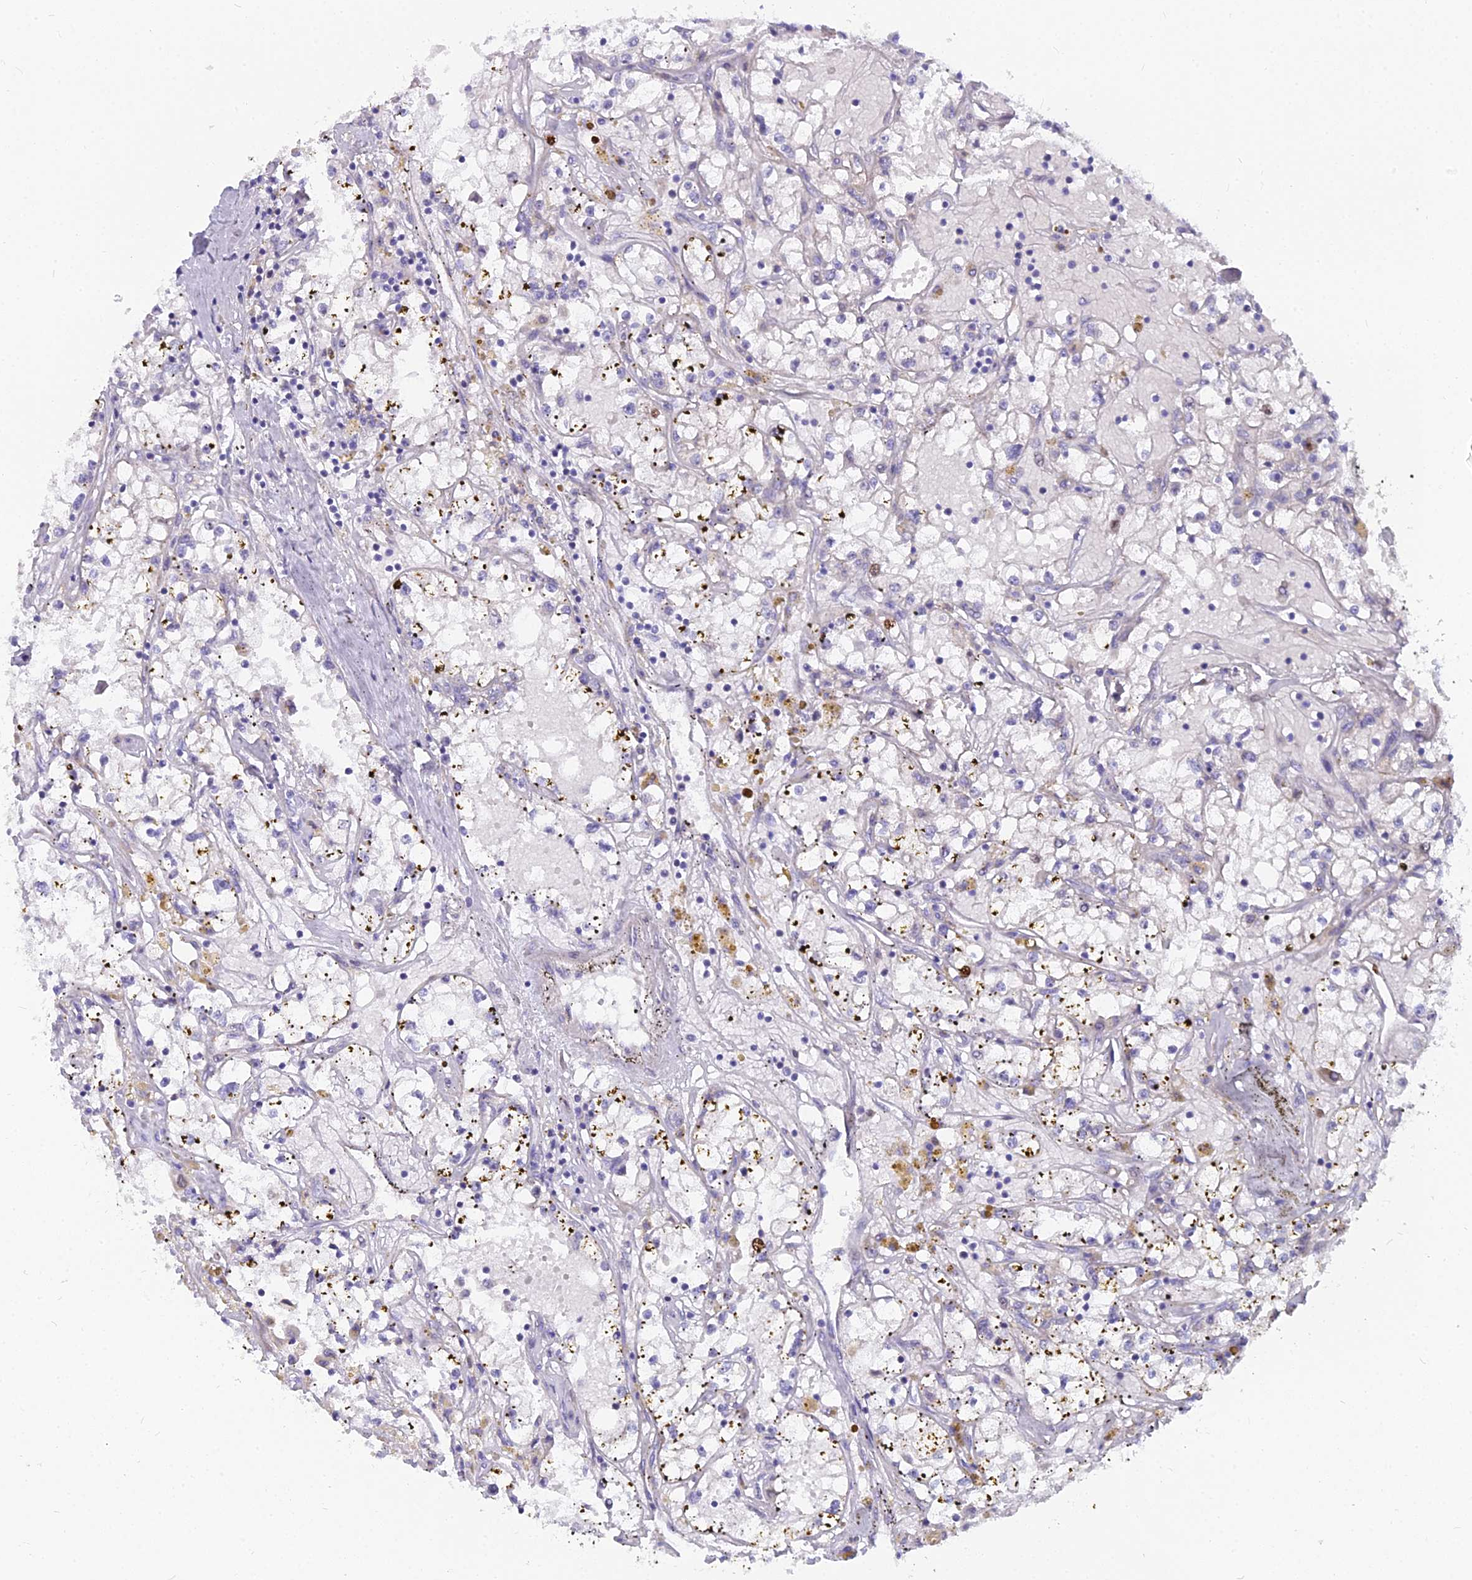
{"staining": {"intensity": "negative", "quantity": "none", "location": "none"}, "tissue": "renal cancer", "cell_type": "Tumor cells", "image_type": "cancer", "snomed": [{"axis": "morphology", "description": "Adenocarcinoma, NOS"}, {"axis": "topography", "description": "Kidney"}], "caption": "Tumor cells are negative for protein expression in human renal cancer (adenocarcinoma). Brightfield microscopy of immunohistochemistry stained with DAB (brown) and hematoxylin (blue), captured at high magnification.", "gene": "NUSAP1", "patient": {"sex": "male", "age": 56}}